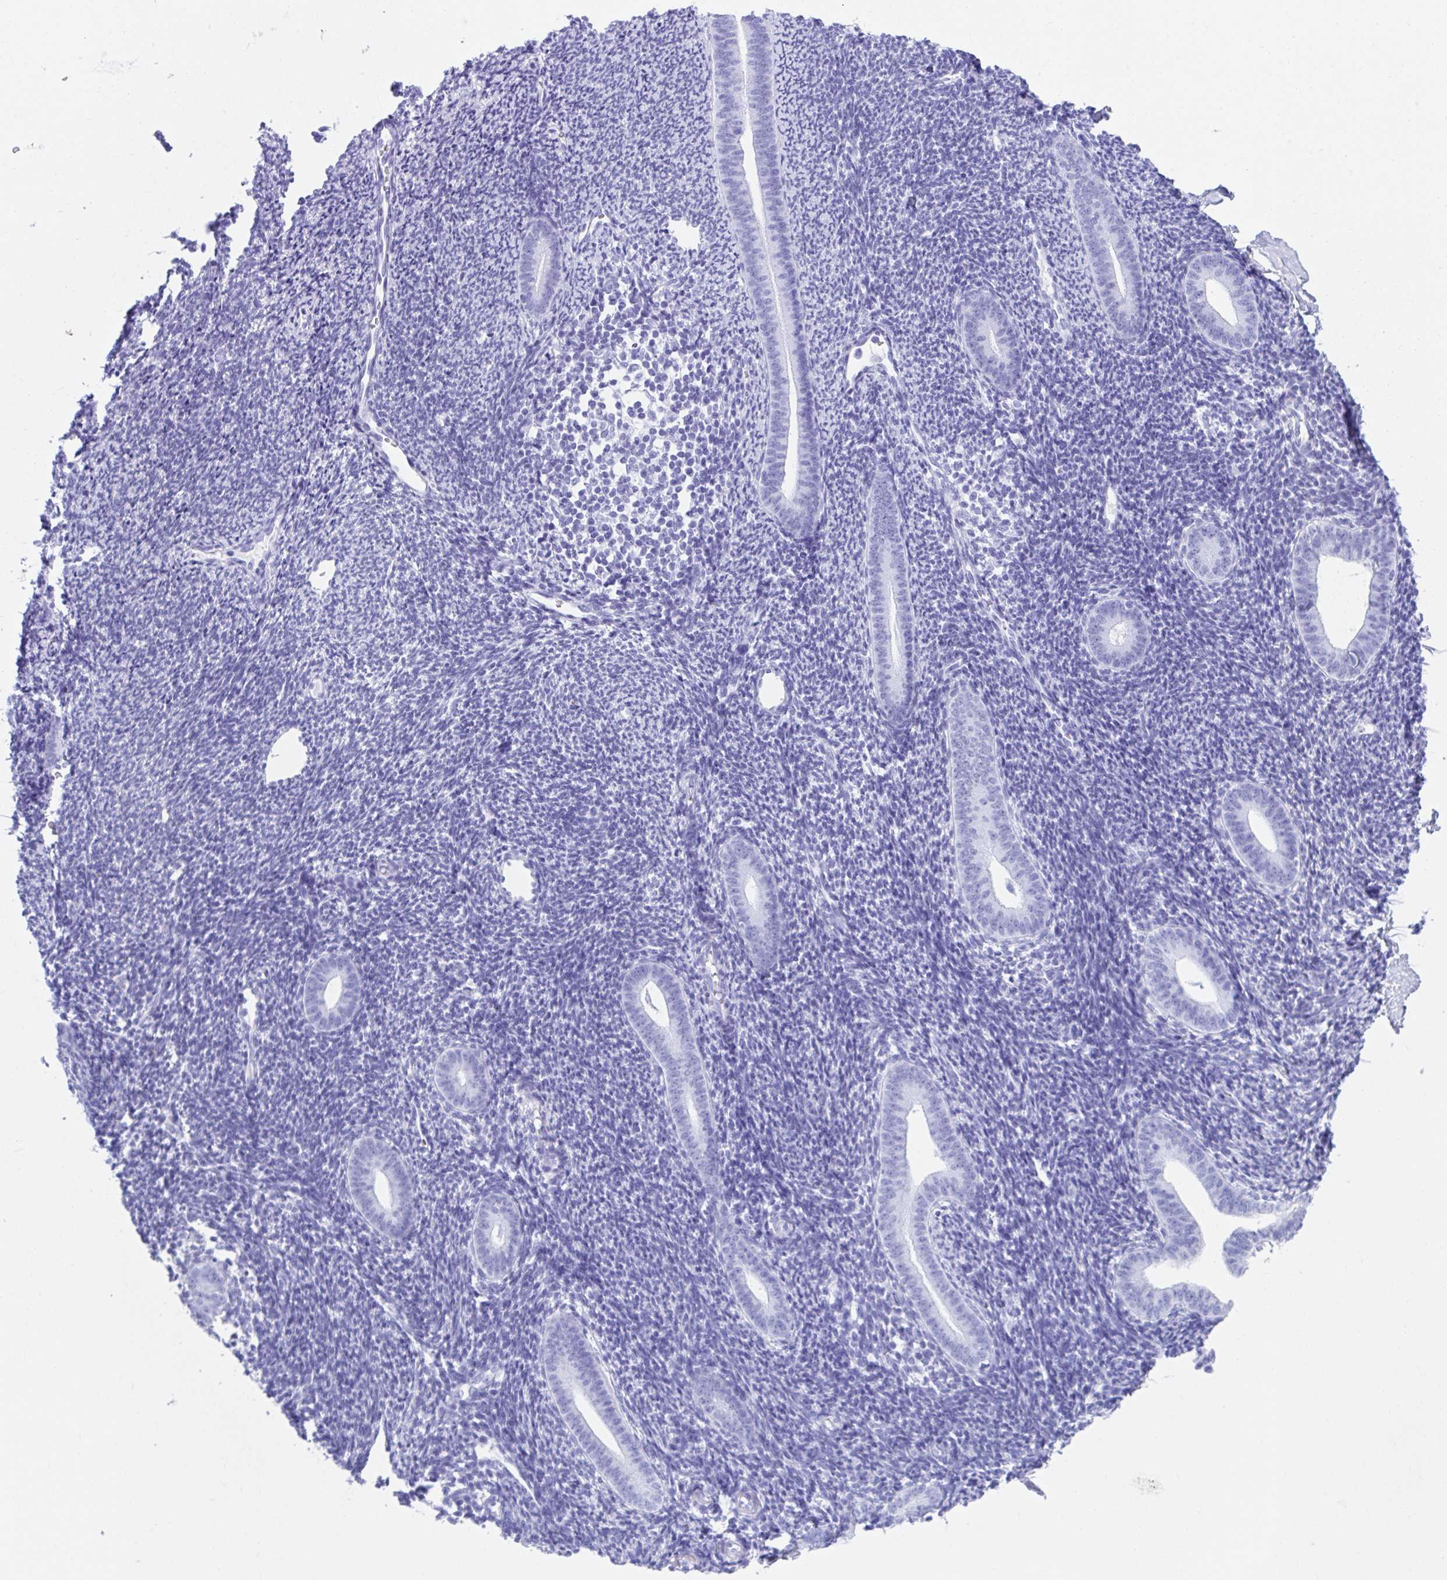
{"staining": {"intensity": "negative", "quantity": "none", "location": "none"}, "tissue": "endometrium", "cell_type": "Cells in endometrial stroma", "image_type": "normal", "snomed": [{"axis": "morphology", "description": "Normal tissue, NOS"}, {"axis": "topography", "description": "Endometrium"}], "caption": "Endometrium was stained to show a protein in brown. There is no significant staining in cells in endometrial stroma. (DAB immunohistochemistry (IHC), high magnification).", "gene": "PC", "patient": {"sex": "female", "age": 39}}